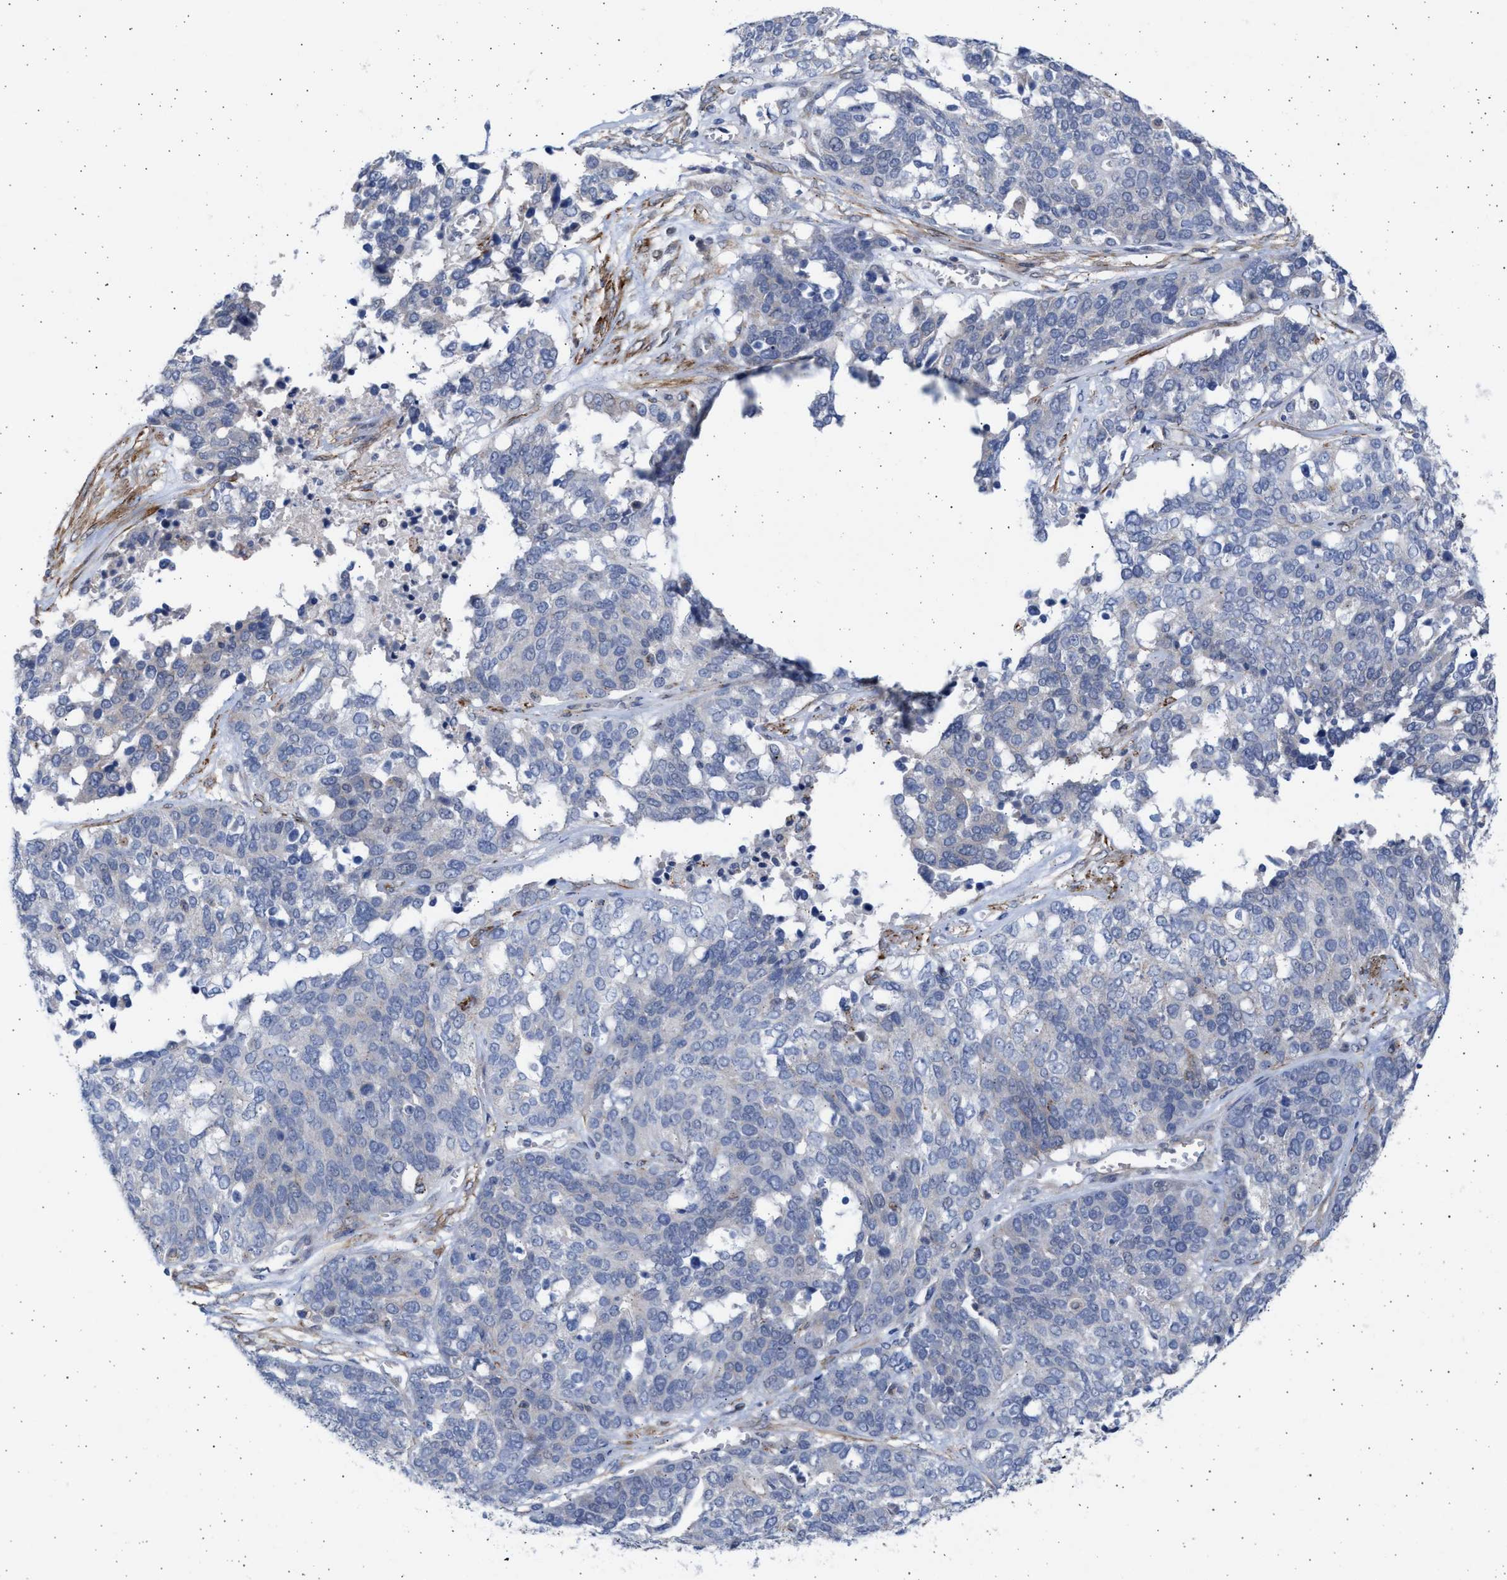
{"staining": {"intensity": "negative", "quantity": "none", "location": "none"}, "tissue": "ovarian cancer", "cell_type": "Tumor cells", "image_type": "cancer", "snomed": [{"axis": "morphology", "description": "Cystadenocarcinoma, serous, NOS"}, {"axis": "topography", "description": "Ovary"}], "caption": "Tumor cells are negative for protein expression in human ovarian cancer (serous cystadenocarcinoma).", "gene": "NBR1", "patient": {"sex": "female", "age": 44}}